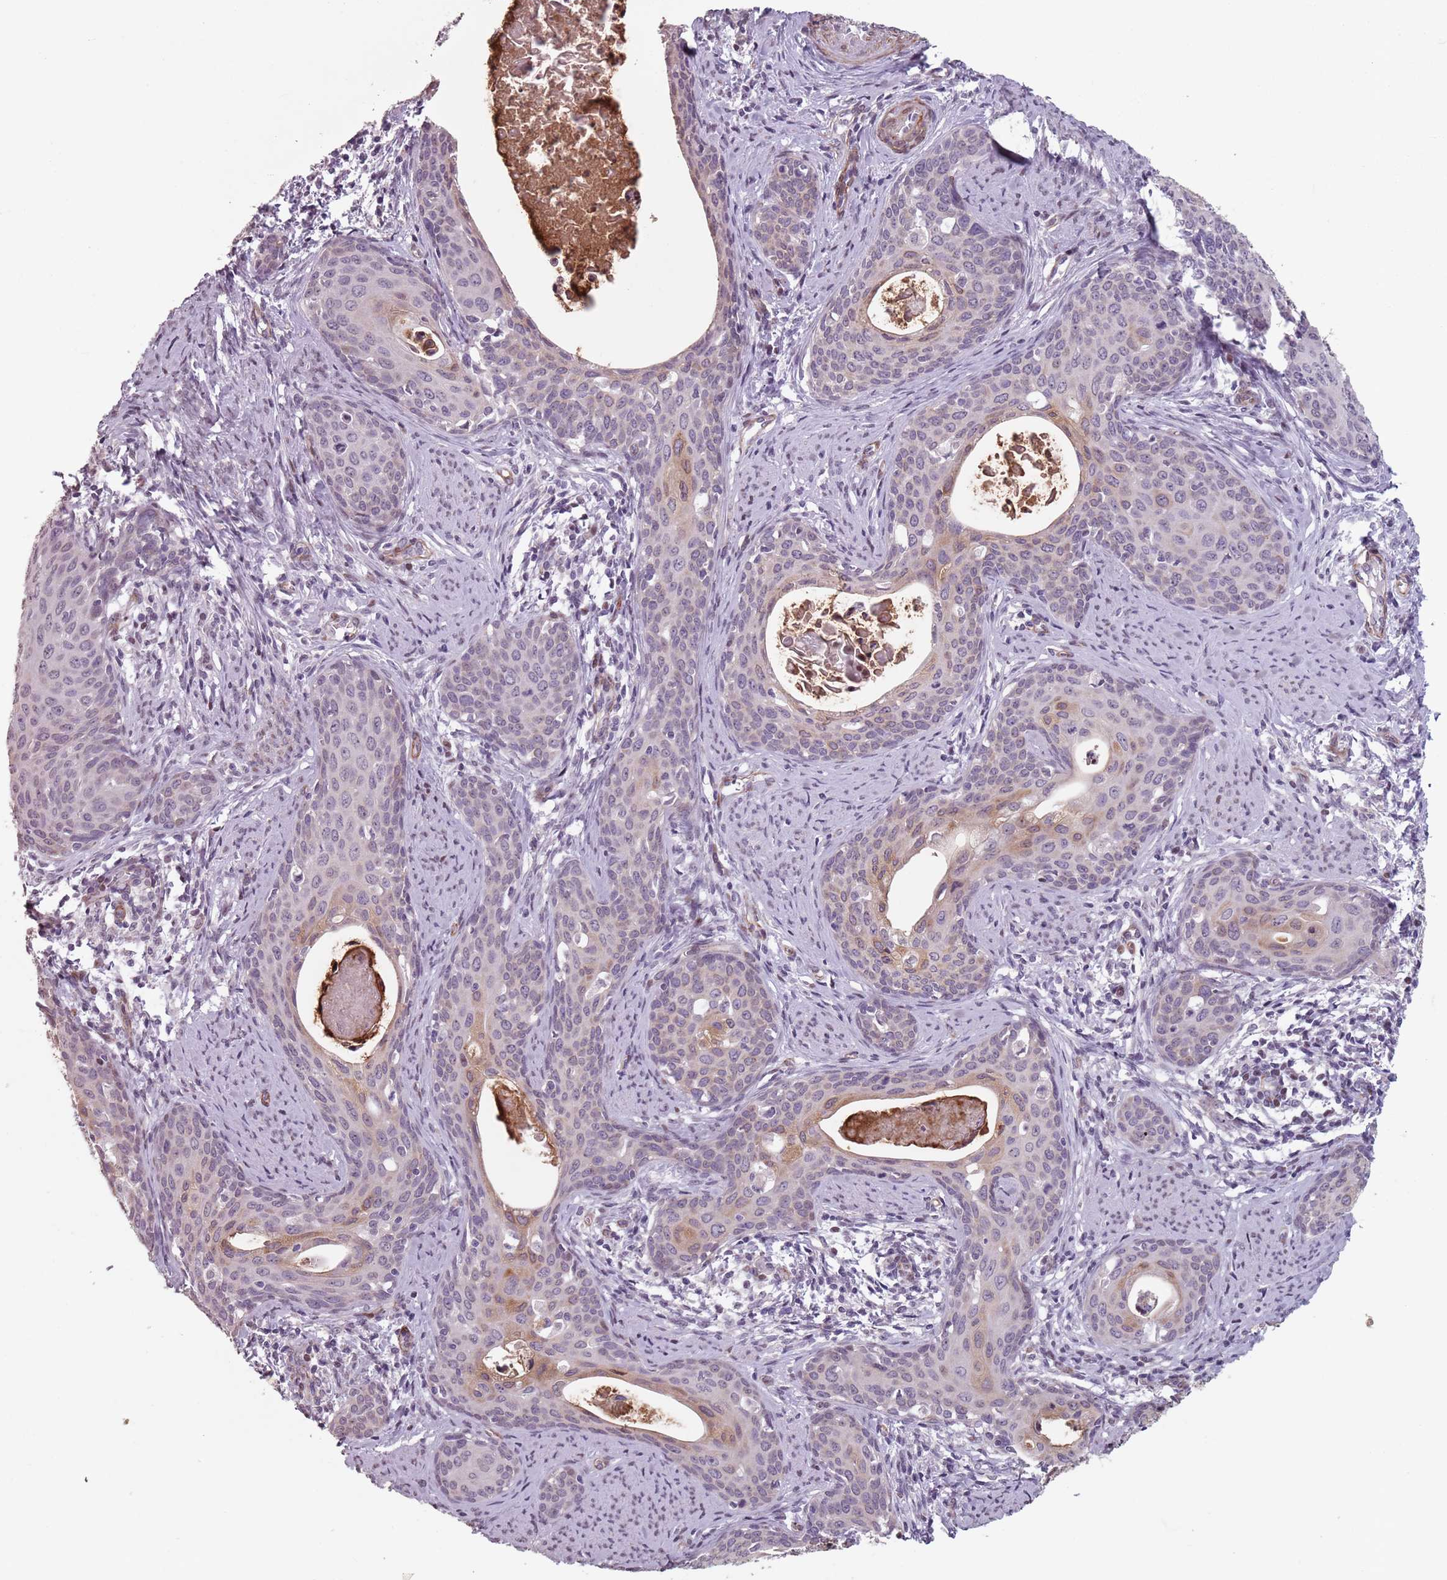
{"staining": {"intensity": "weak", "quantity": "25%-75%", "location": "cytoplasmic/membranous"}, "tissue": "cervical cancer", "cell_type": "Tumor cells", "image_type": "cancer", "snomed": [{"axis": "morphology", "description": "Squamous cell carcinoma, NOS"}, {"axis": "topography", "description": "Cervix"}], "caption": "Immunohistochemical staining of human cervical cancer (squamous cell carcinoma) exhibits low levels of weak cytoplasmic/membranous protein staining in about 25%-75% of tumor cells.", "gene": "TMC4", "patient": {"sex": "female", "age": 46}}